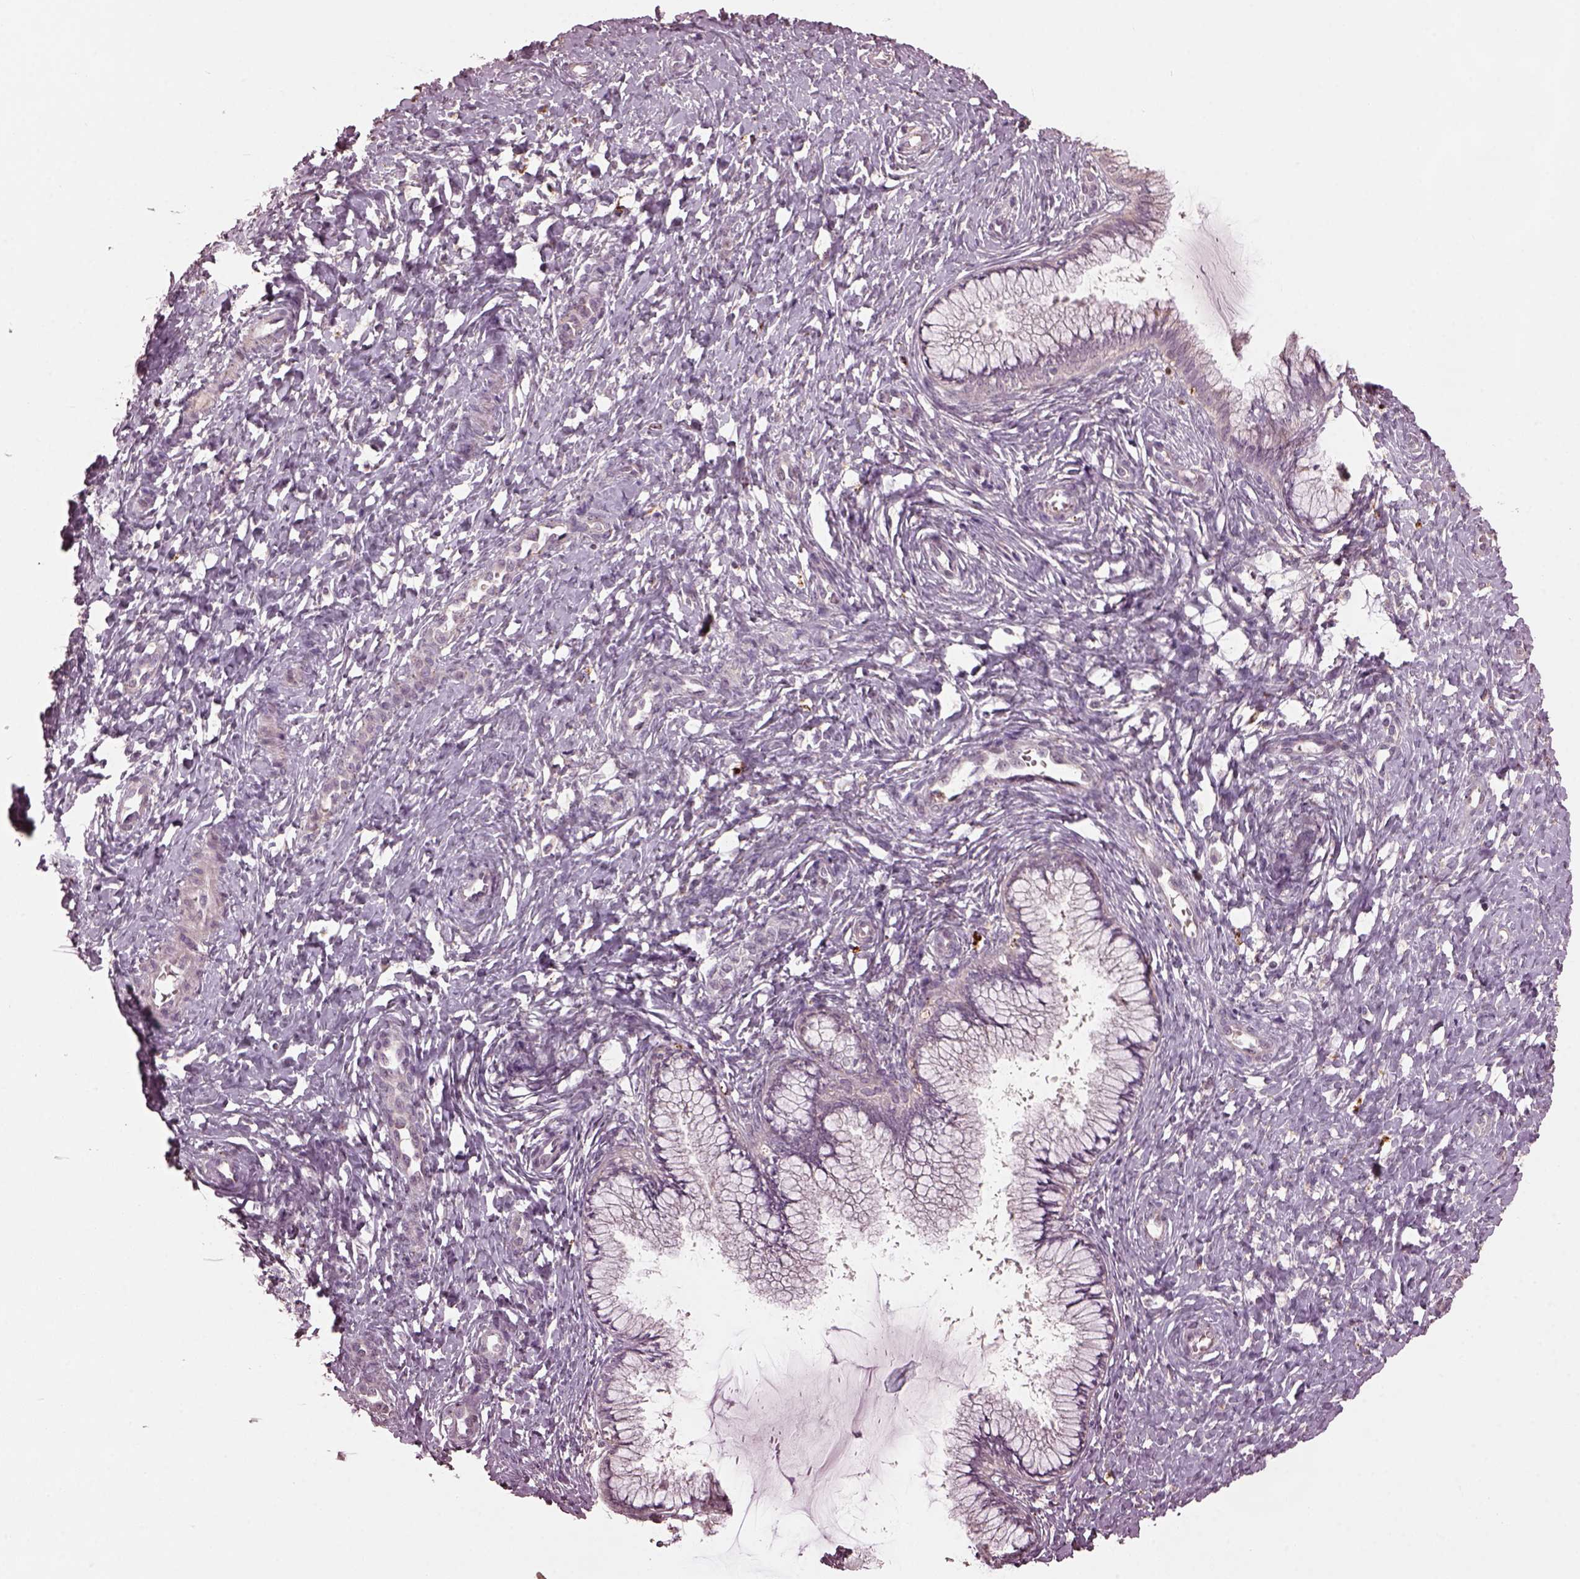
{"staining": {"intensity": "negative", "quantity": "none", "location": "none"}, "tissue": "cervix", "cell_type": "Glandular cells", "image_type": "normal", "snomed": [{"axis": "morphology", "description": "Normal tissue, NOS"}, {"axis": "topography", "description": "Cervix"}], "caption": "High power microscopy histopathology image of an immunohistochemistry (IHC) histopathology image of normal cervix, revealing no significant staining in glandular cells. (DAB (3,3'-diaminobenzidine) IHC, high magnification).", "gene": "RUFY3", "patient": {"sex": "female", "age": 37}}